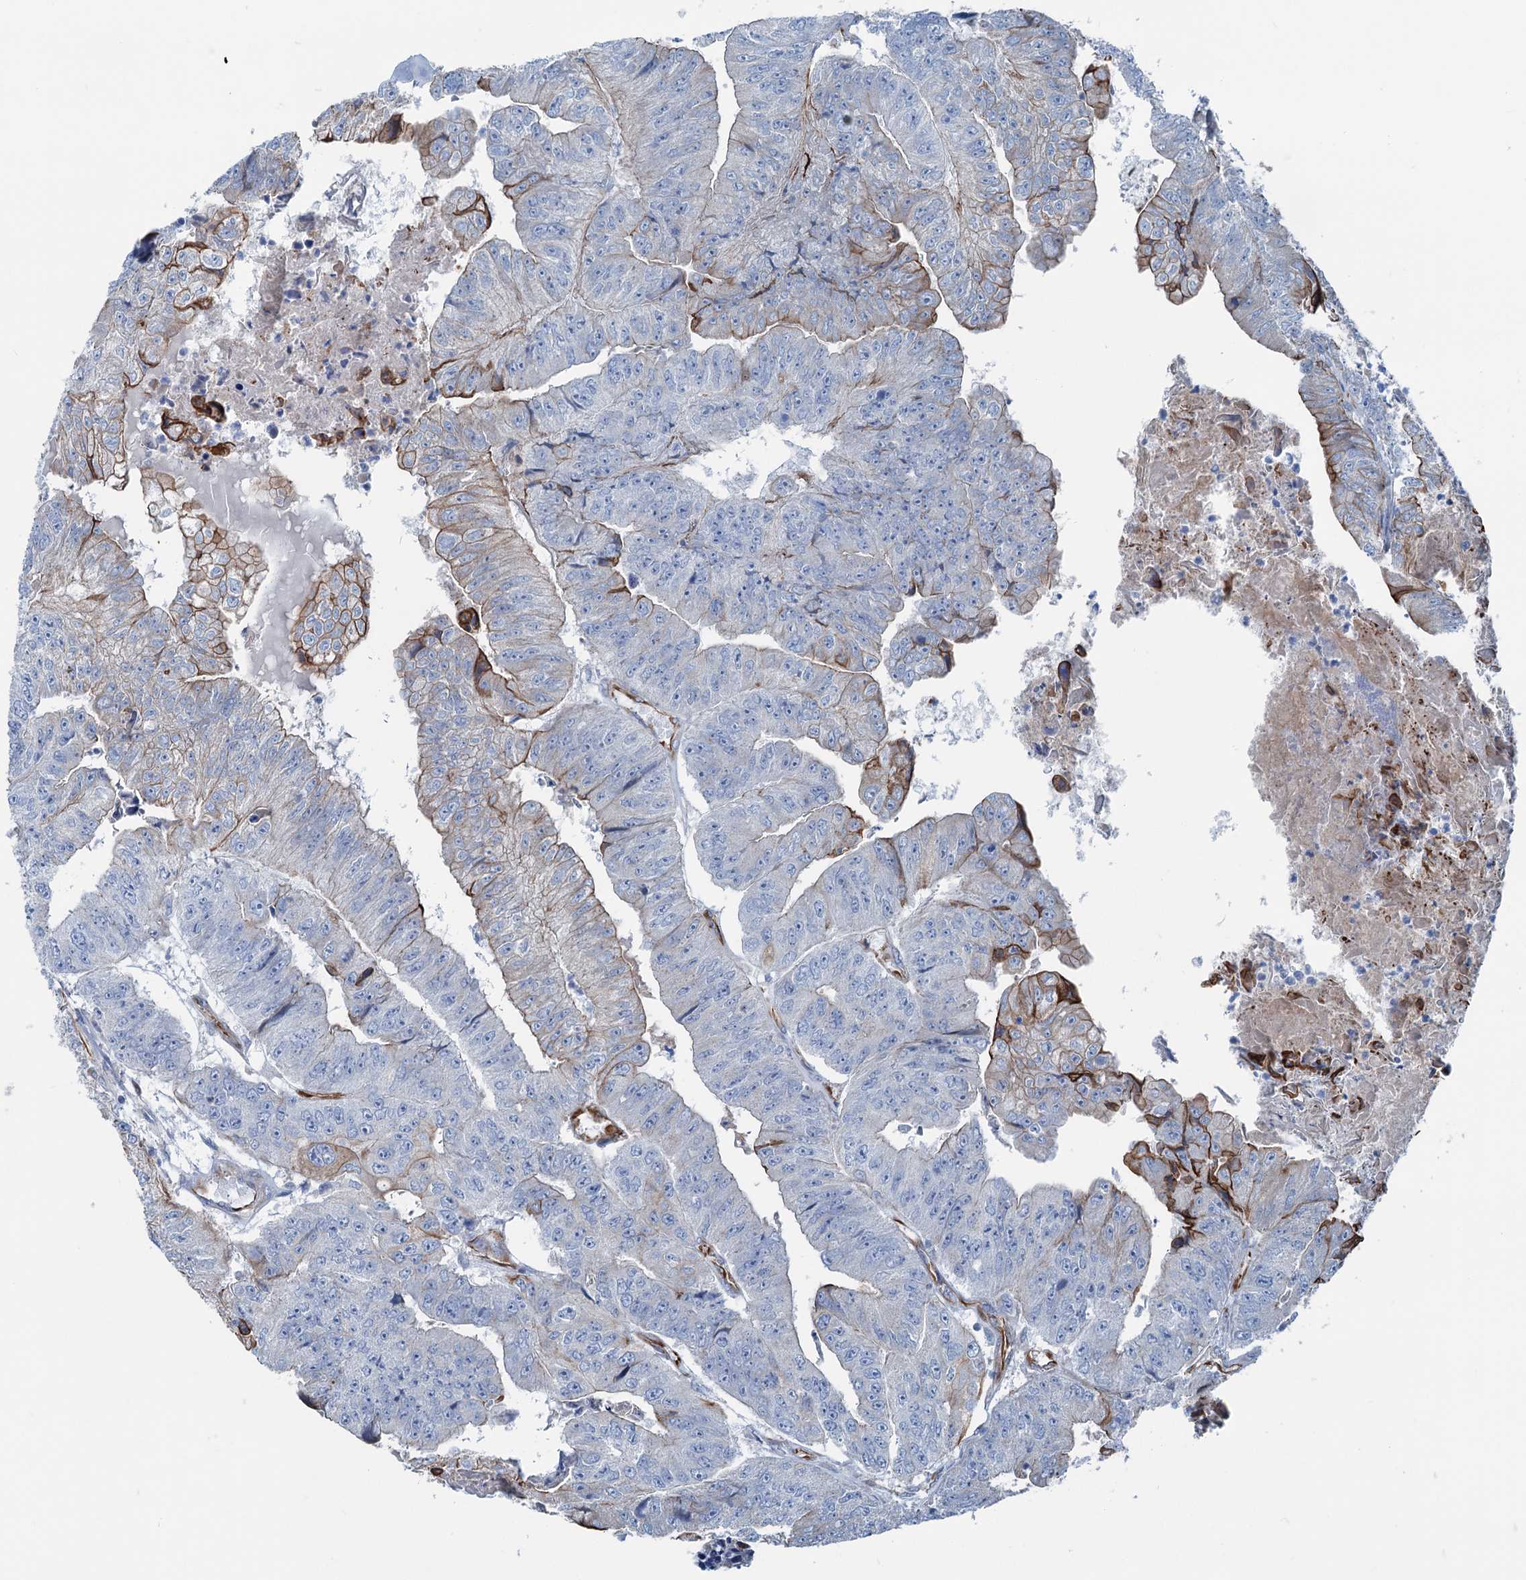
{"staining": {"intensity": "moderate", "quantity": "25%-75%", "location": "cytoplasmic/membranous"}, "tissue": "colorectal cancer", "cell_type": "Tumor cells", "image_type": "cancer", "snomed": [{"axis": "morphology", "description": "Adenocarcinoma, NOS"}, {"axis": "topography", "description": "Colon"}], "caption": "Adenocarcinoma (colorectal) was stained to show a protein in brown. There is medium levels of moderate cytoplasmic/membranous expression in about 25%-75% of tumor cells. (Brightfield microscopy of DAB IHC at high magnification).", "gene": "CALCOCO1", "patient": {"sex": "female", "age": 67}}